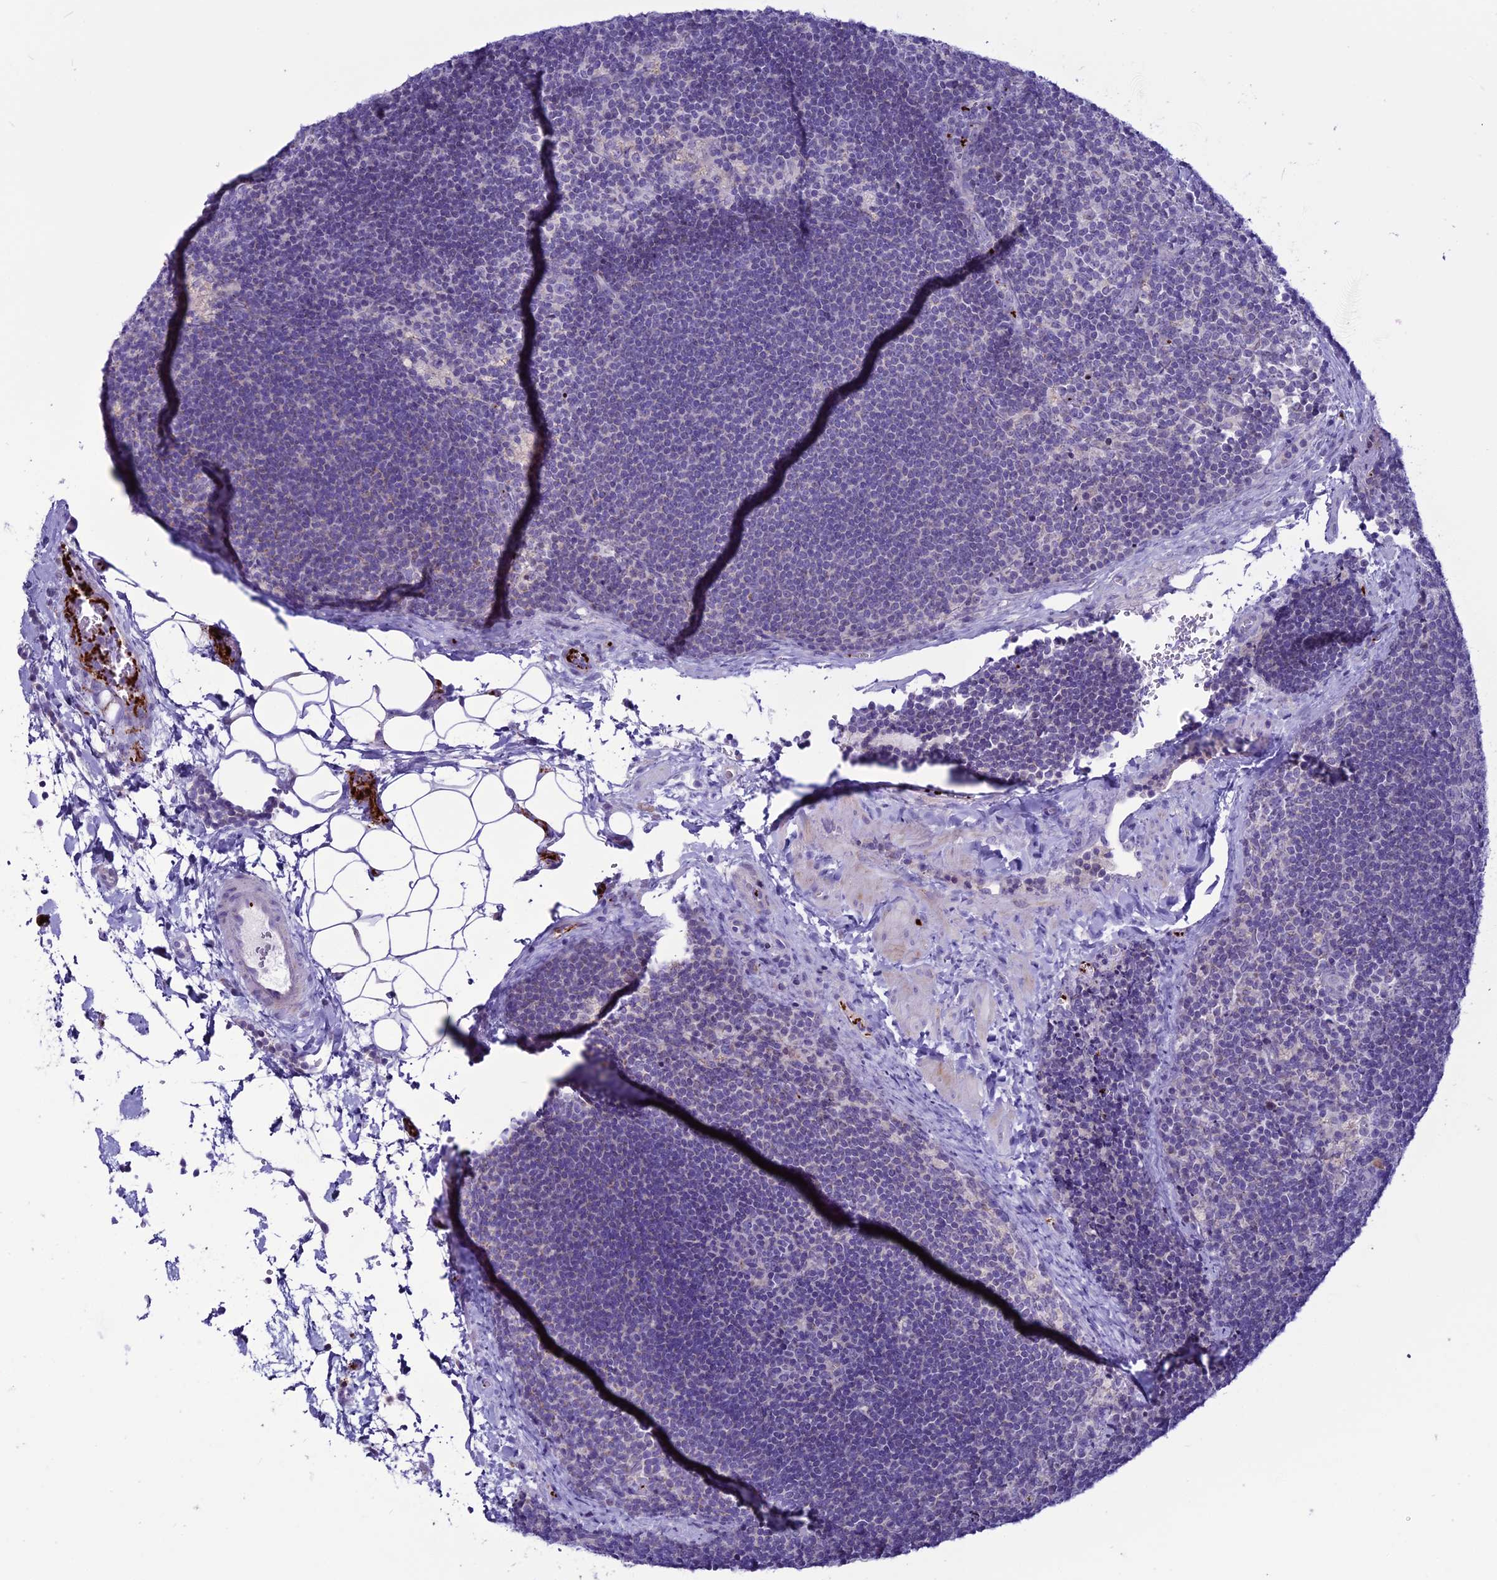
{"staining": {"intensity": "negative", "quantity": "none", "location": "none"}, "tissue": "lymph node", "cell_type": "Germinal center cells", "image_type": "normal", "snomed": [{"axis": "morphology", "description": "Normal tissue, NOS"}, {"axis": "topography", "description": "Lymph node"}], "caption": "Immunohistochemistry image of unremarkable human lymph node stained for a protein (brown), which exhibits no staining in germinal center cells.", "gene": "C21orf140", "patient": {"sex": "male", "age": 24}}